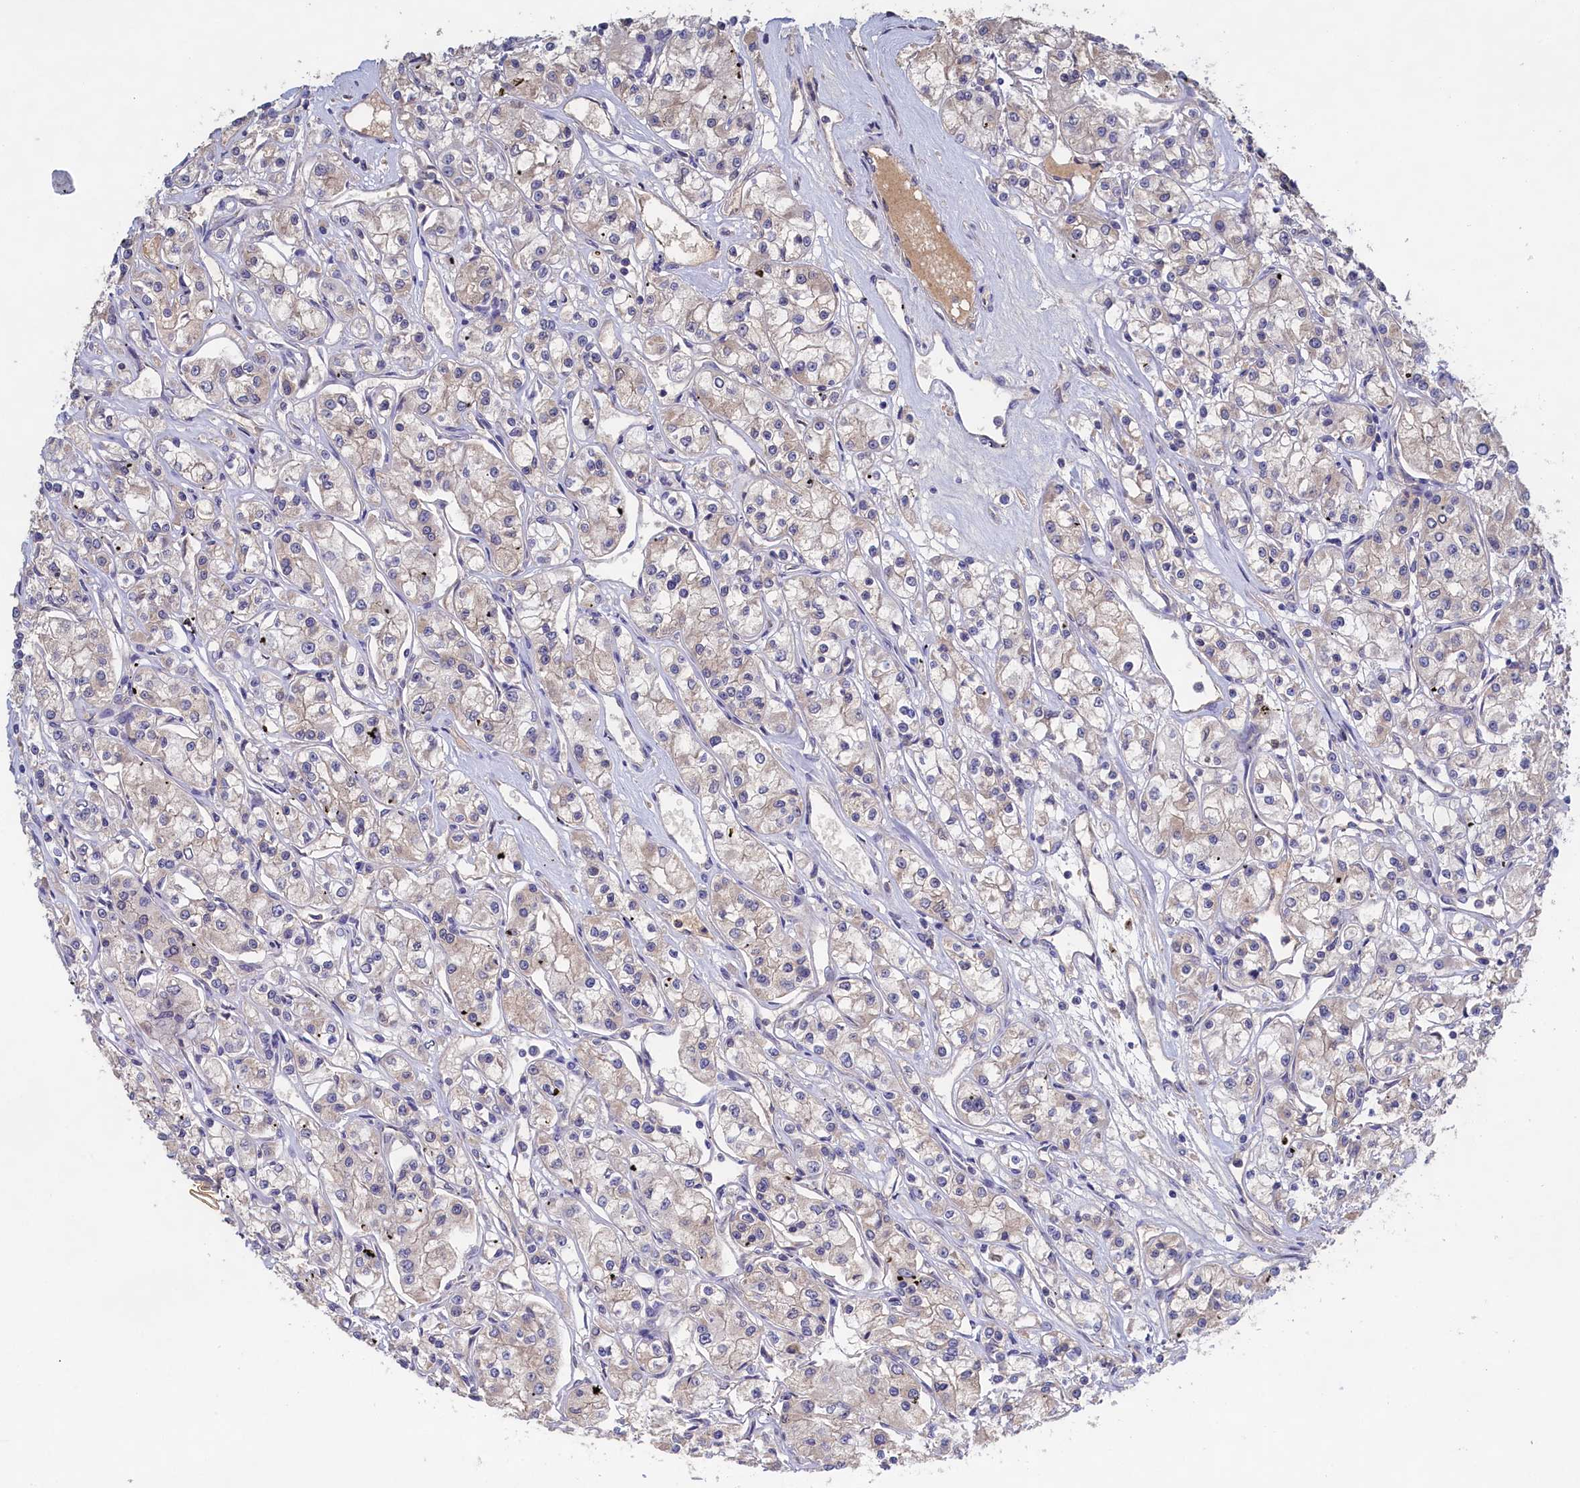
{"staining": {"intensity": "weak", "quantity": "<25%", "location": "cytoplasmic/membranous"}, "tissue": "renal cancer", "cell_type": "Tumor cells", "image_type": "cancer", "snomed": [{"axis": "morphology", "description": "Adenocarcinoma, NOS"}, {"axis": "topography", "description": "Kidney"}], "caption": "Tumor cells show no significant expression in renal cancer.", "gene": "CELF5", "patient": {"sex": "female", "age": 59}}